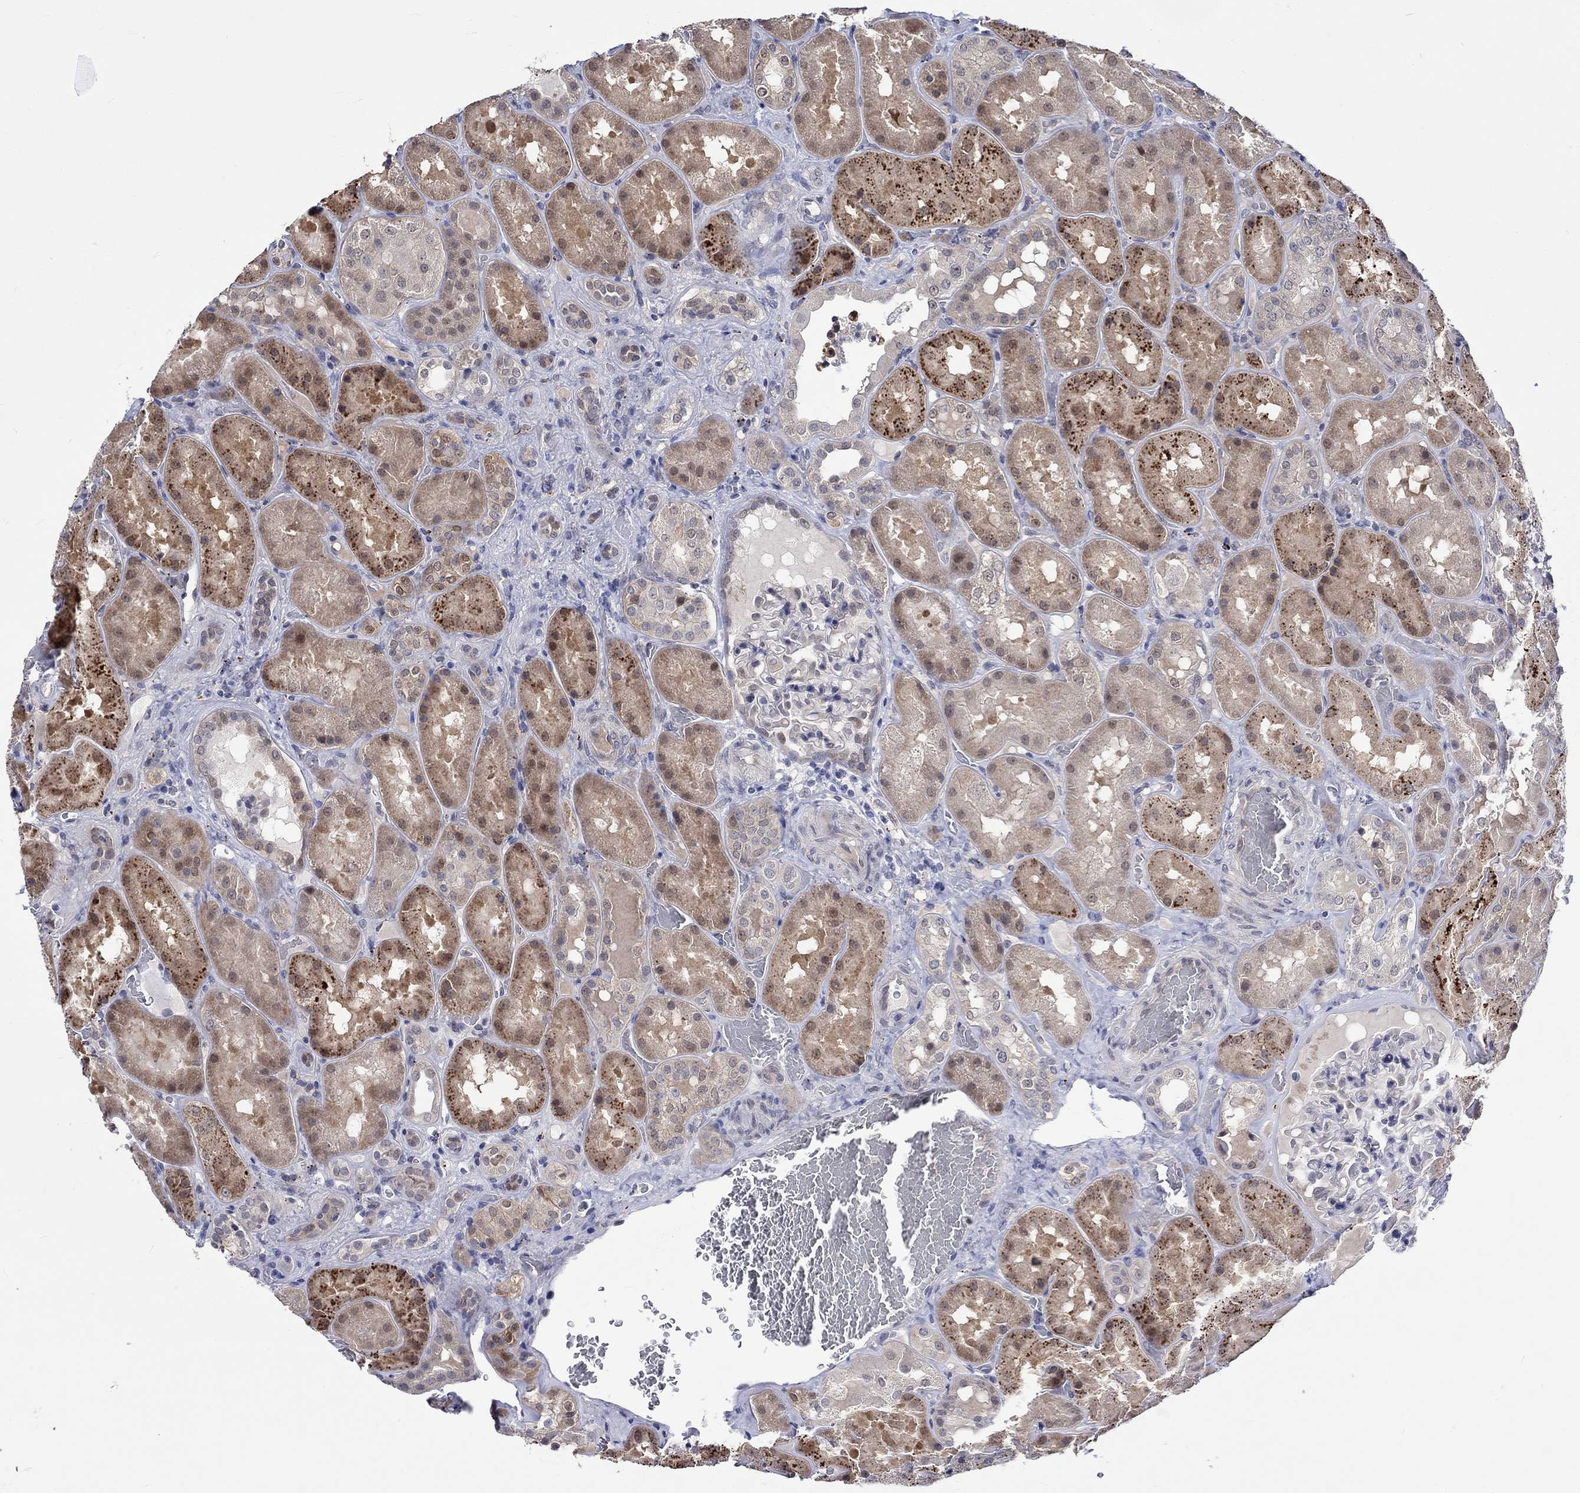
{"staining": {"intensity": "negative", "quantity": "none", "location": "none"}, "tissue": "kidney", "cell_type": "Cells in glomeruli", "image_type": "normal", "snomed": [{"axis": "morphology", "description": "Normal tissue, NOS"}, {"axis": "topography", "description": "Kidney"}], "caption": "Immunohistochemical staining of unremarkable kidney demonstrates no significant expression in cells in glomeruli.", "gene": "E2F8", "patient": {"sex": "male", "age": 73}}